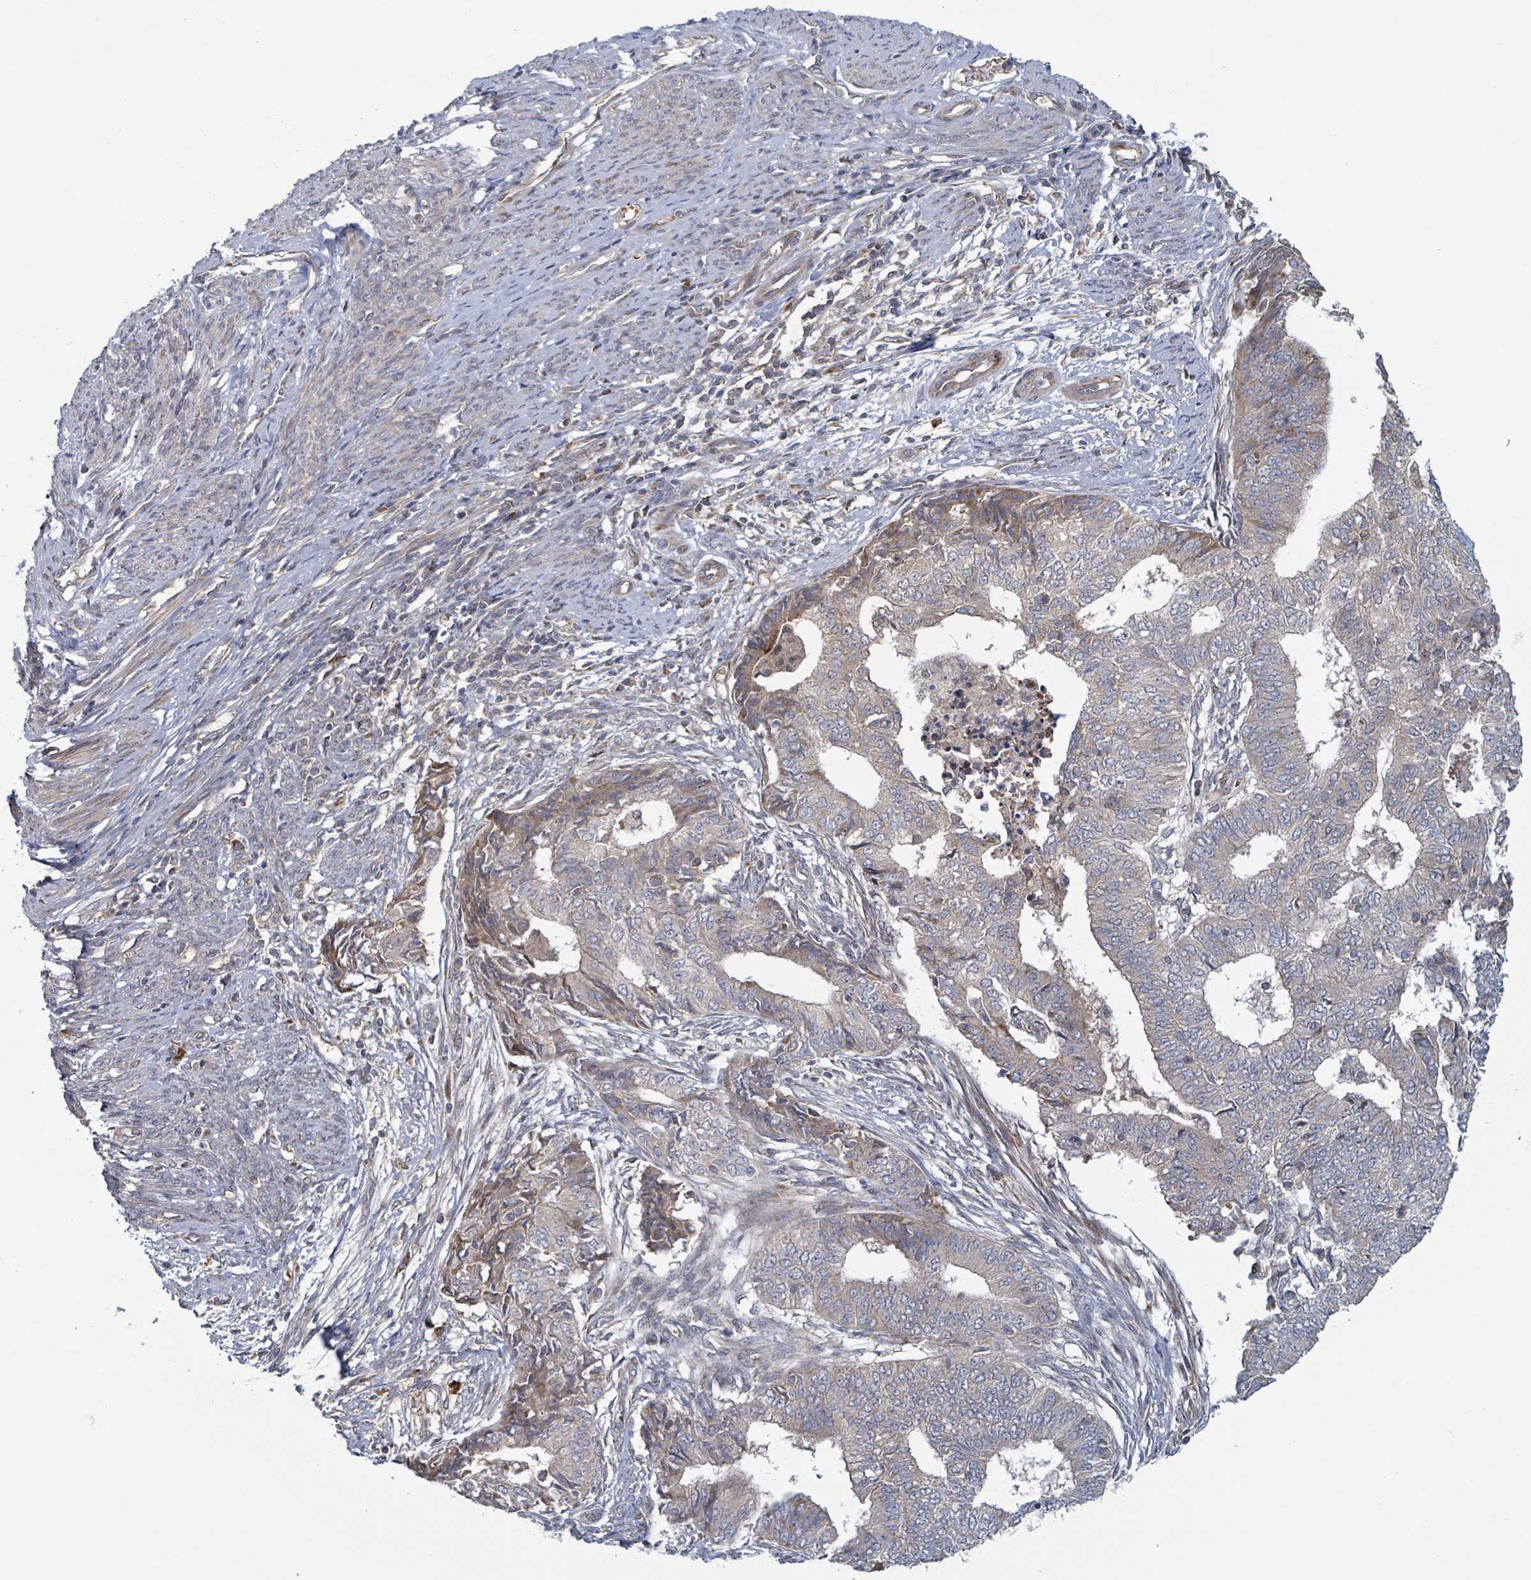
{"staining": {"intensity": "moderate", "quantity": "<25%", "location": "cytoplasmic/membranous"}, "tissue": "endometrial cancer", "cell_type": "Tumor cells", "image_type": "cancer", "snomed": [{"axis": "morphology", "description": "Adenocarcinoma, NOS"}, {"axis": "topography", "description": "Endometrium"}], "caption": "DAB (3,3'-diaminobenzidine) immunohistochemical staining of human endometrial cancer reveals moderate cytoplasmic/membranous protein positivity in about <25% of tumor cells. (brown staining indicates protein expression, while blue staining denotes nuclei).", "gene": "HIVEP1", "patient": {"sex": "female", "age": 62}}